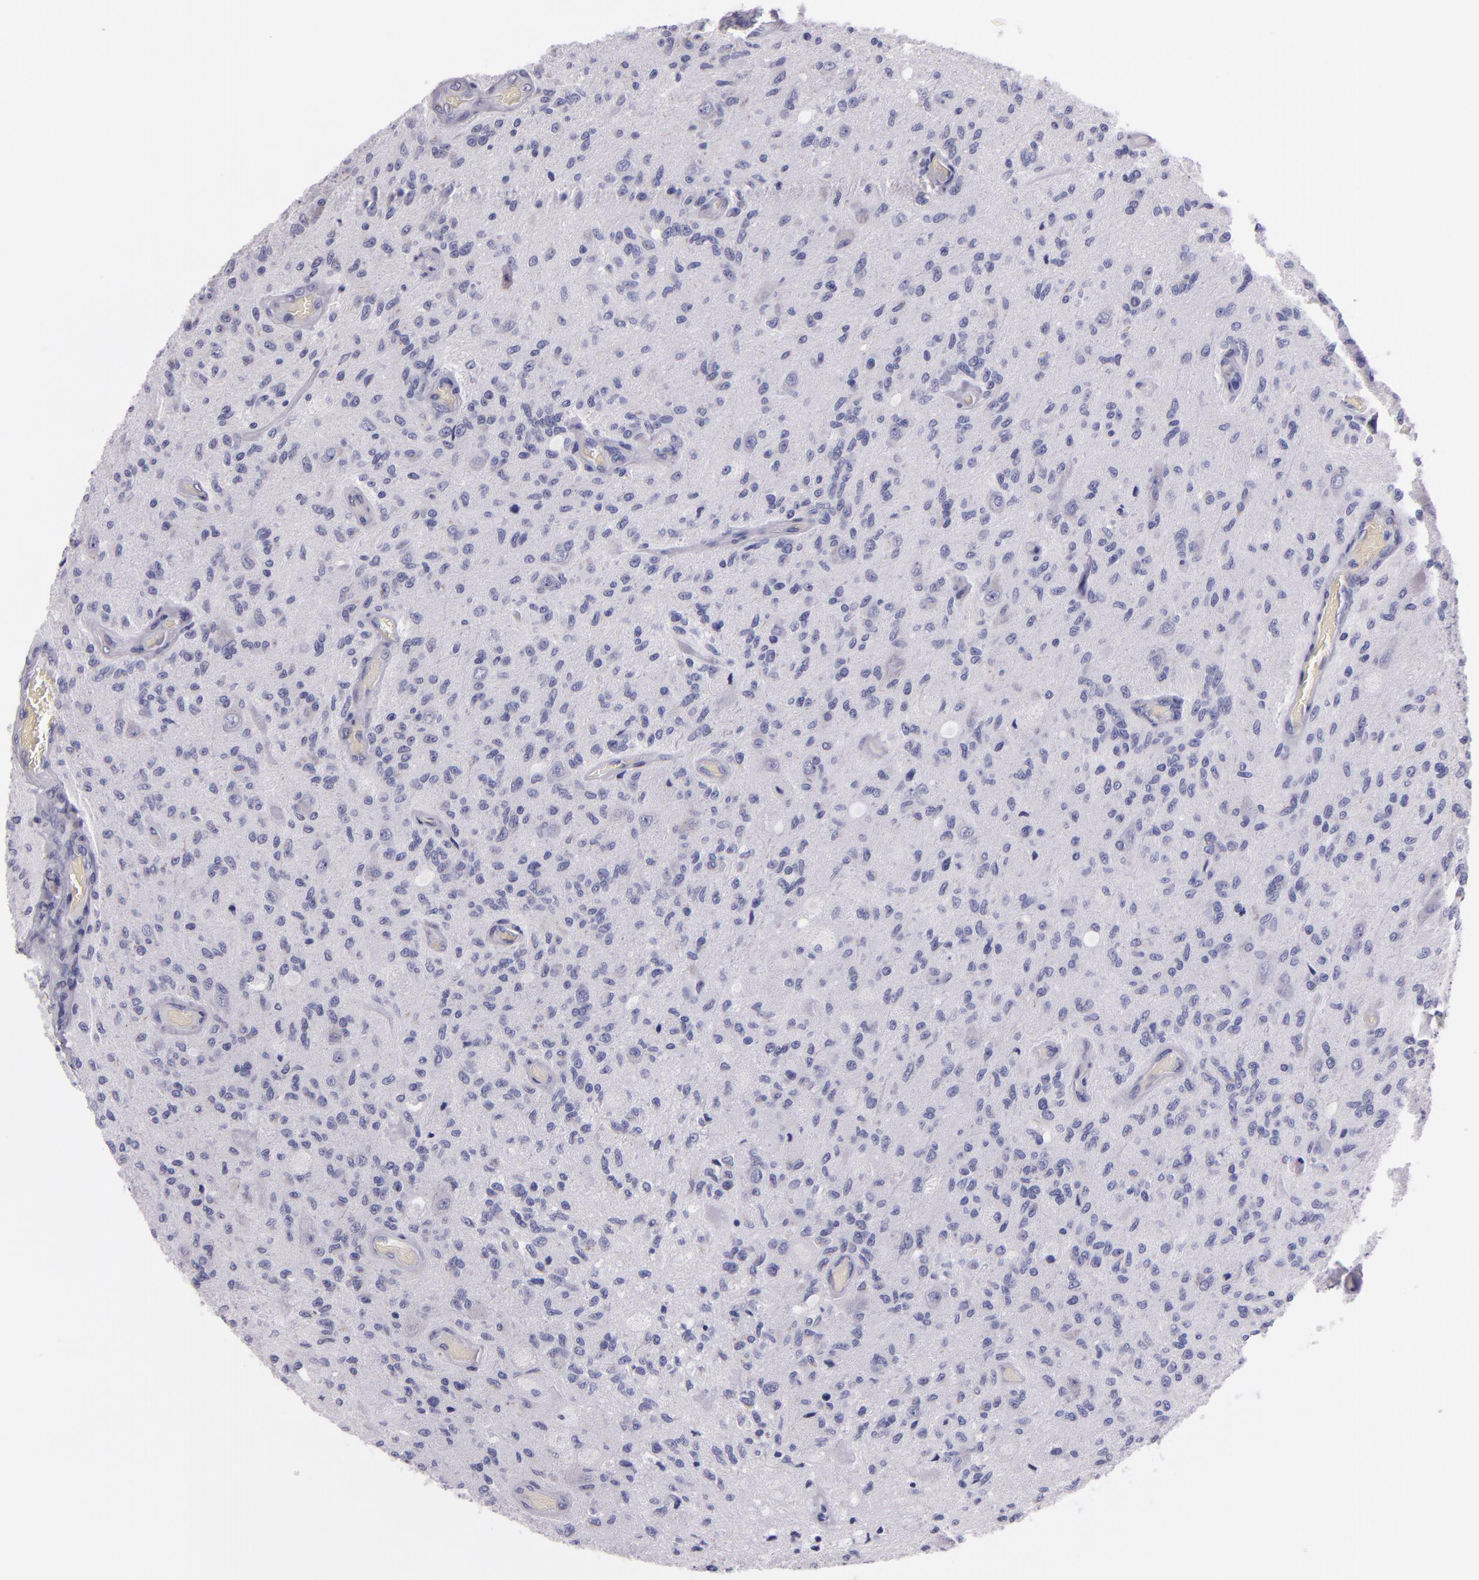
{"staining": {"intensity": "negative", "quantity": "none", "location": "none"}, "tissue": "glioma", "cell_type": "Tumor cells", "image_type": "cancer", "snomed": [{"axis": "morphology", "description": "Normal tissue, NOS"}, {"axis": "morphology", "description": "Glioma, malignant, High grade"}, {"axis": "topography", "description": "Cerebral cortex"}], "caption": "This is an immunohistochemistry photomicrograph of human malignant high-grade glioma. There is no staining in tumor cells.", "gene": "MUC5AC", "patient": {"sex": "male", "age": 77}}